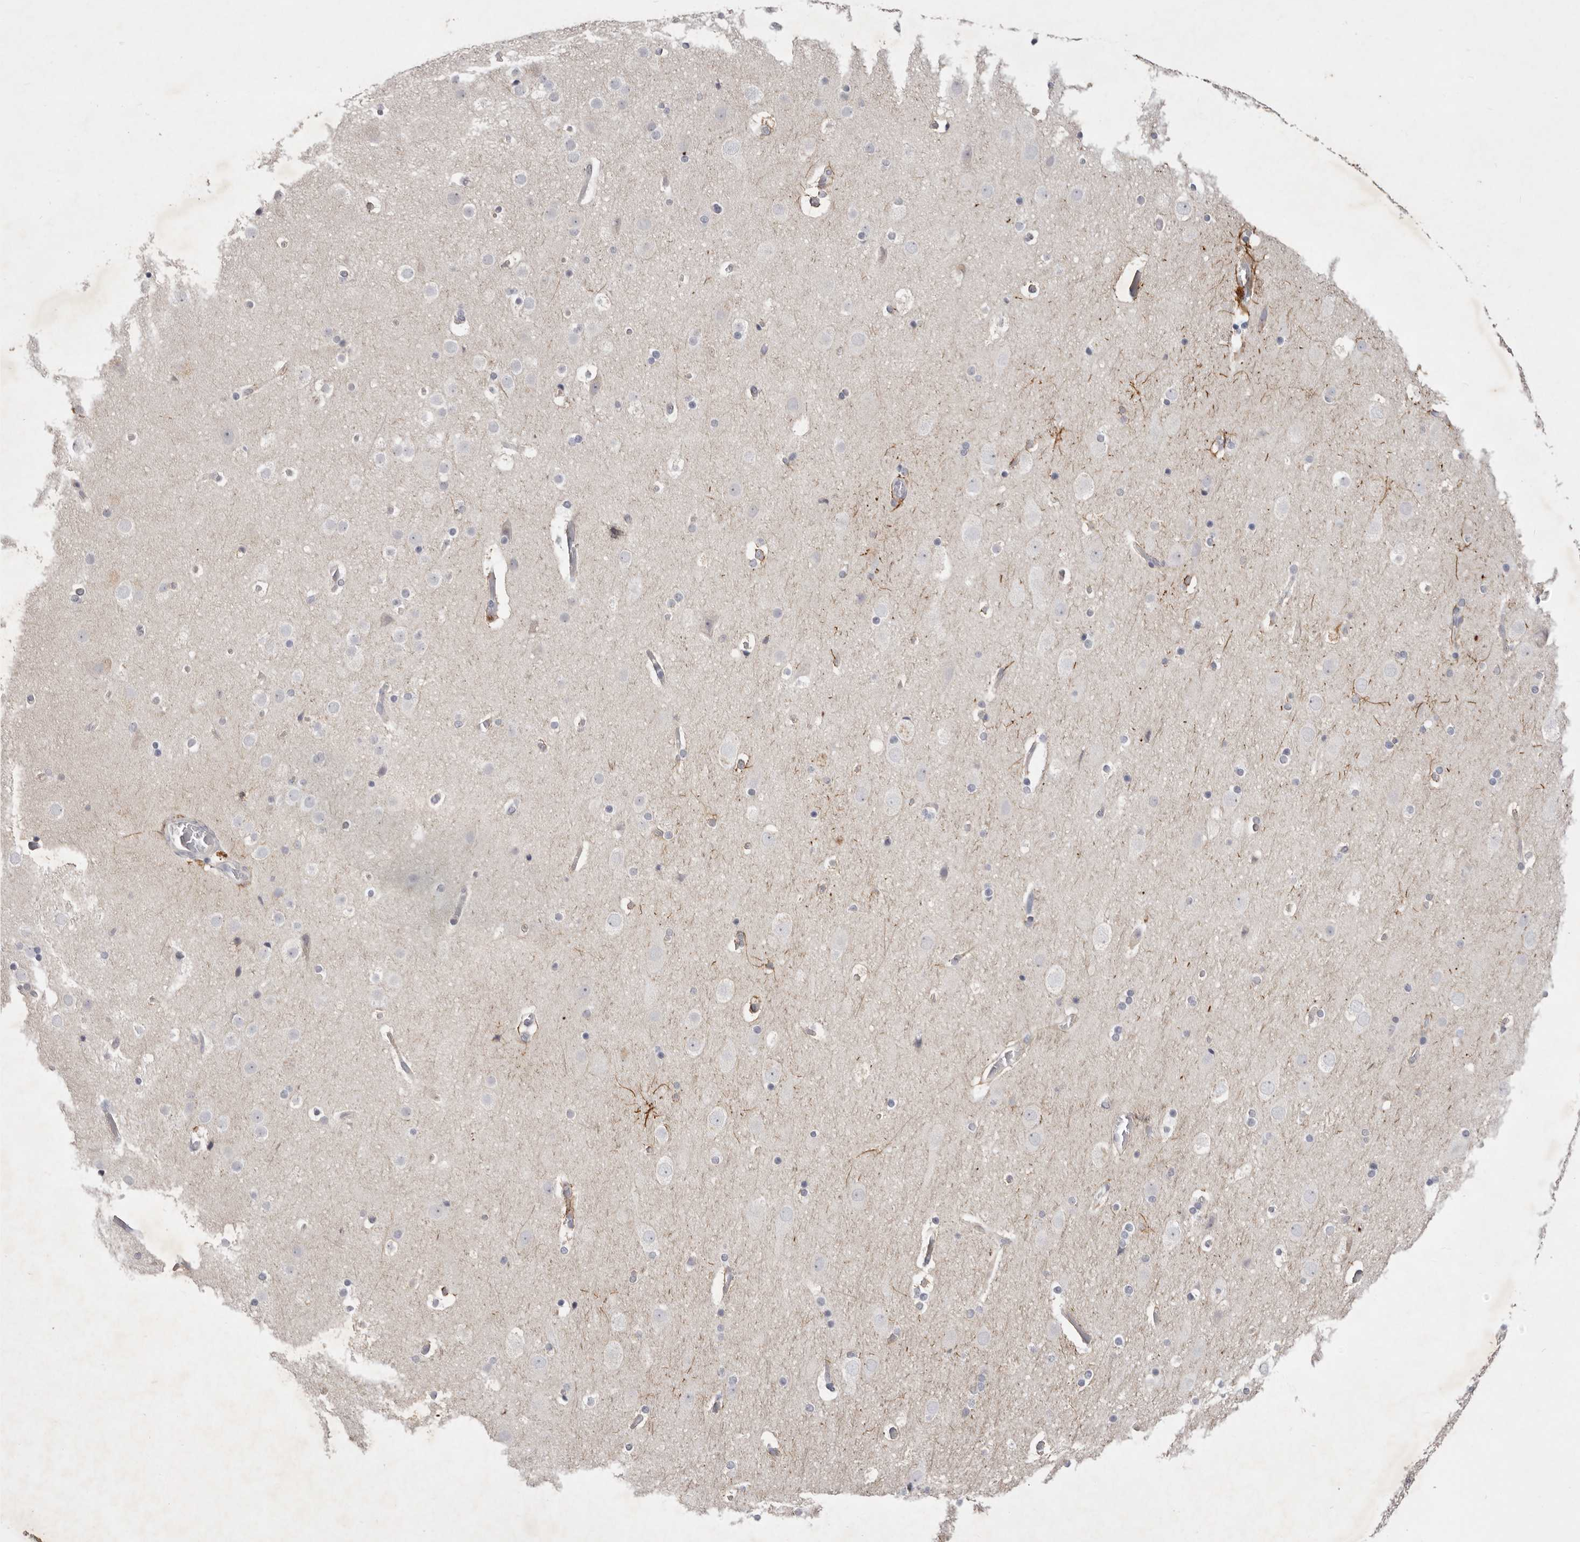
{"staining": {"intensity": "negative", "quantity": "none", "location": "none"}, "tissue": "cerebral cortex", "cell_type": "Endothelial cells", "image_type": "normal", "snomed": [{"axis": "morphology", "description": "Normal tissue, NOS"}, {"axis": "topography", "description": "Cerebral cortex"}], "caption": "Immunohistochemical staining of unremarkable human cerebral cortex exhibits no significant expression in endothelial cells.", "gene": "GPR84", "patient": {"sex": "male", "age": 57}}